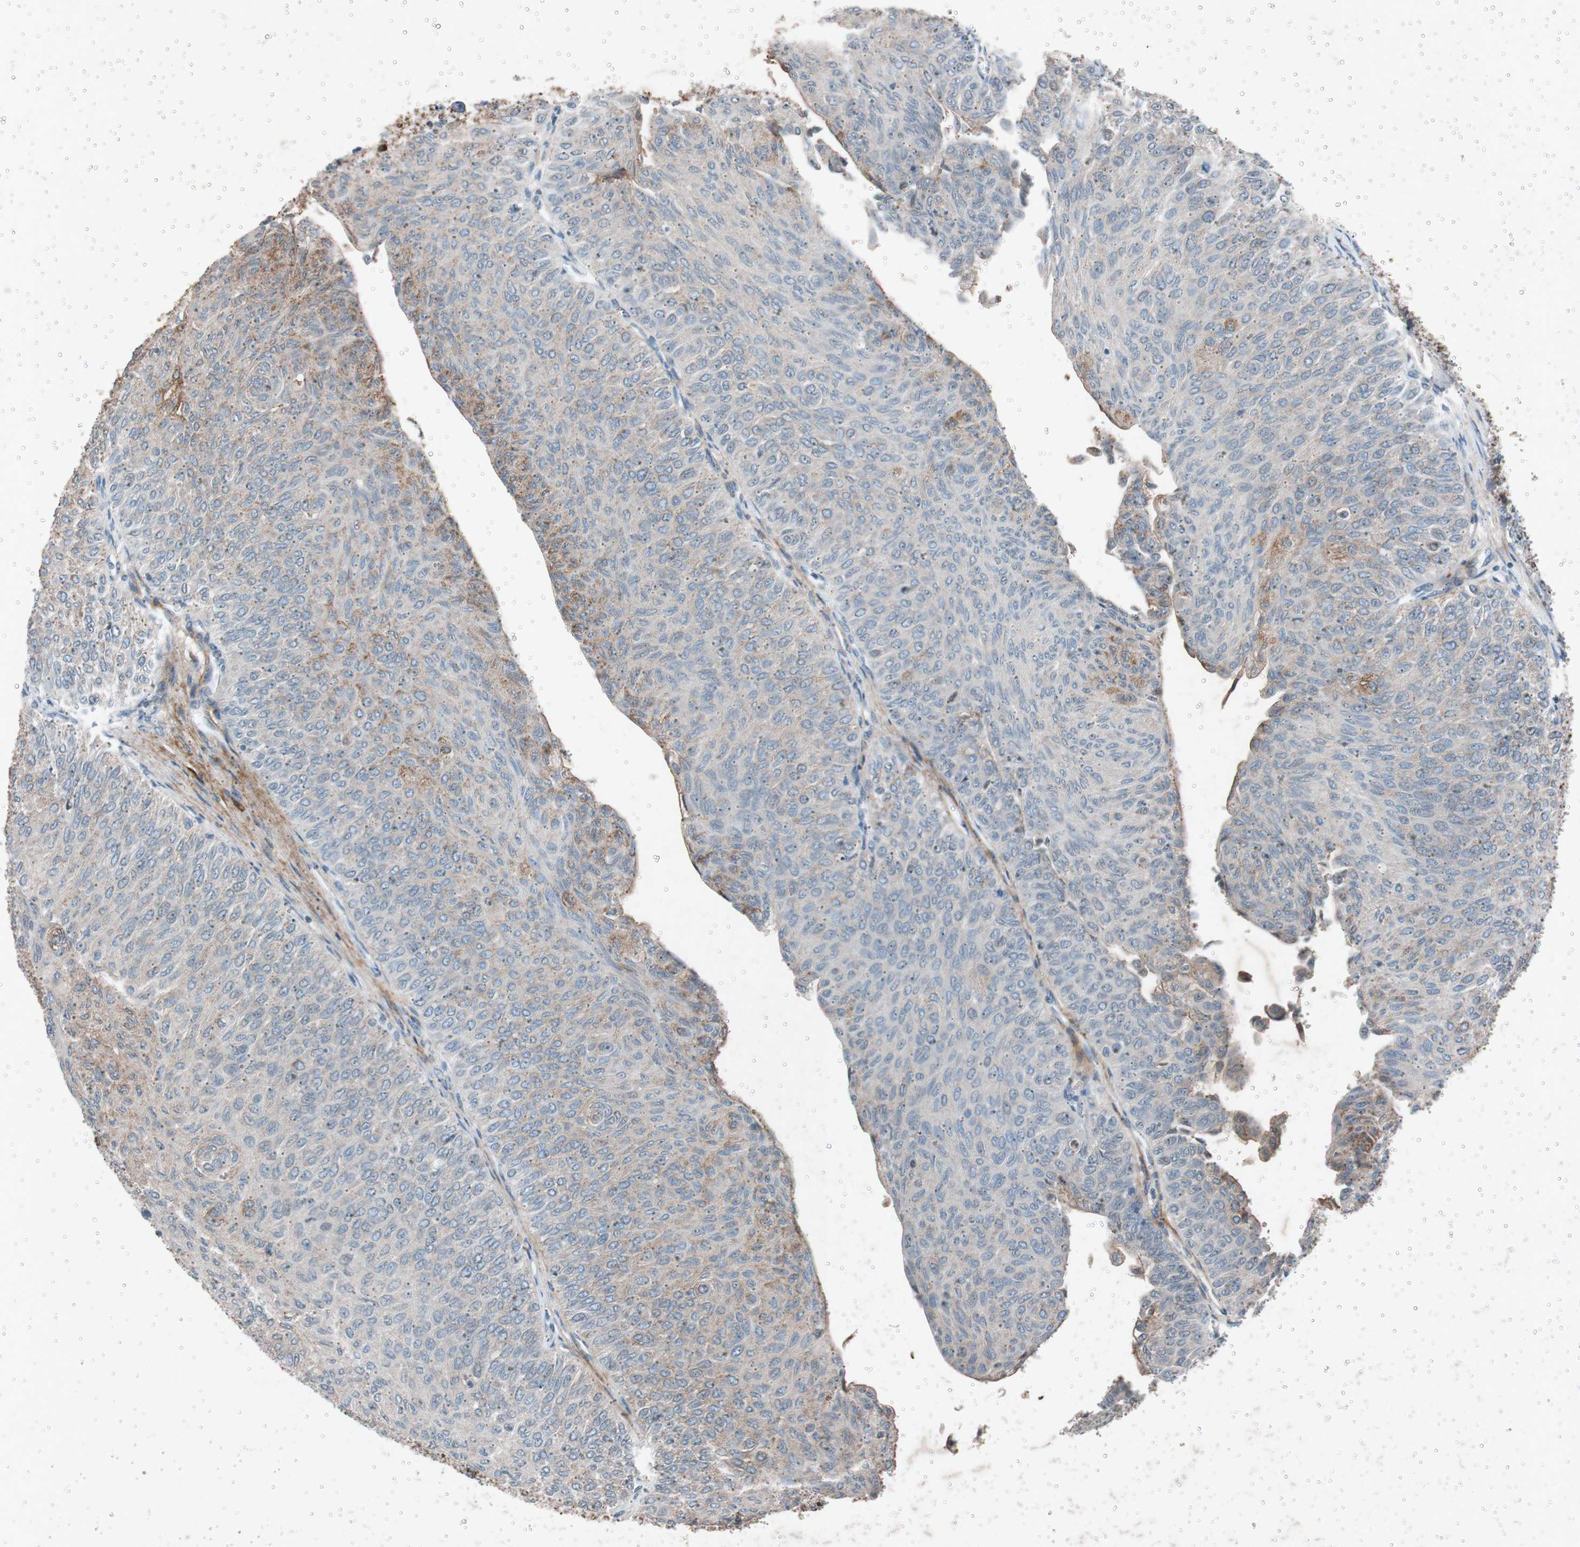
{"staining": {"intensity": "weak", "quantity": "25%-75%", "location": "cytoplasmic/membranous"}, "tissue": "urothelial cancer", "cell_type": "Tumor cells", "image_type": "cancer", "snomed": [{"axis": "morphology", "description": "Urothelial carcinoma, Low grade"}, {"axis": "topography", "description": "Urinary bladder"}], "caption": "There is low levels of weak cytoplasmic/membranous expression in tumor cells of urothelial cancer, as demonstrated by immunohistochemical staining (brown color).", "gene": "GRB7", "patient": {"sex": "male", "age": 78}}